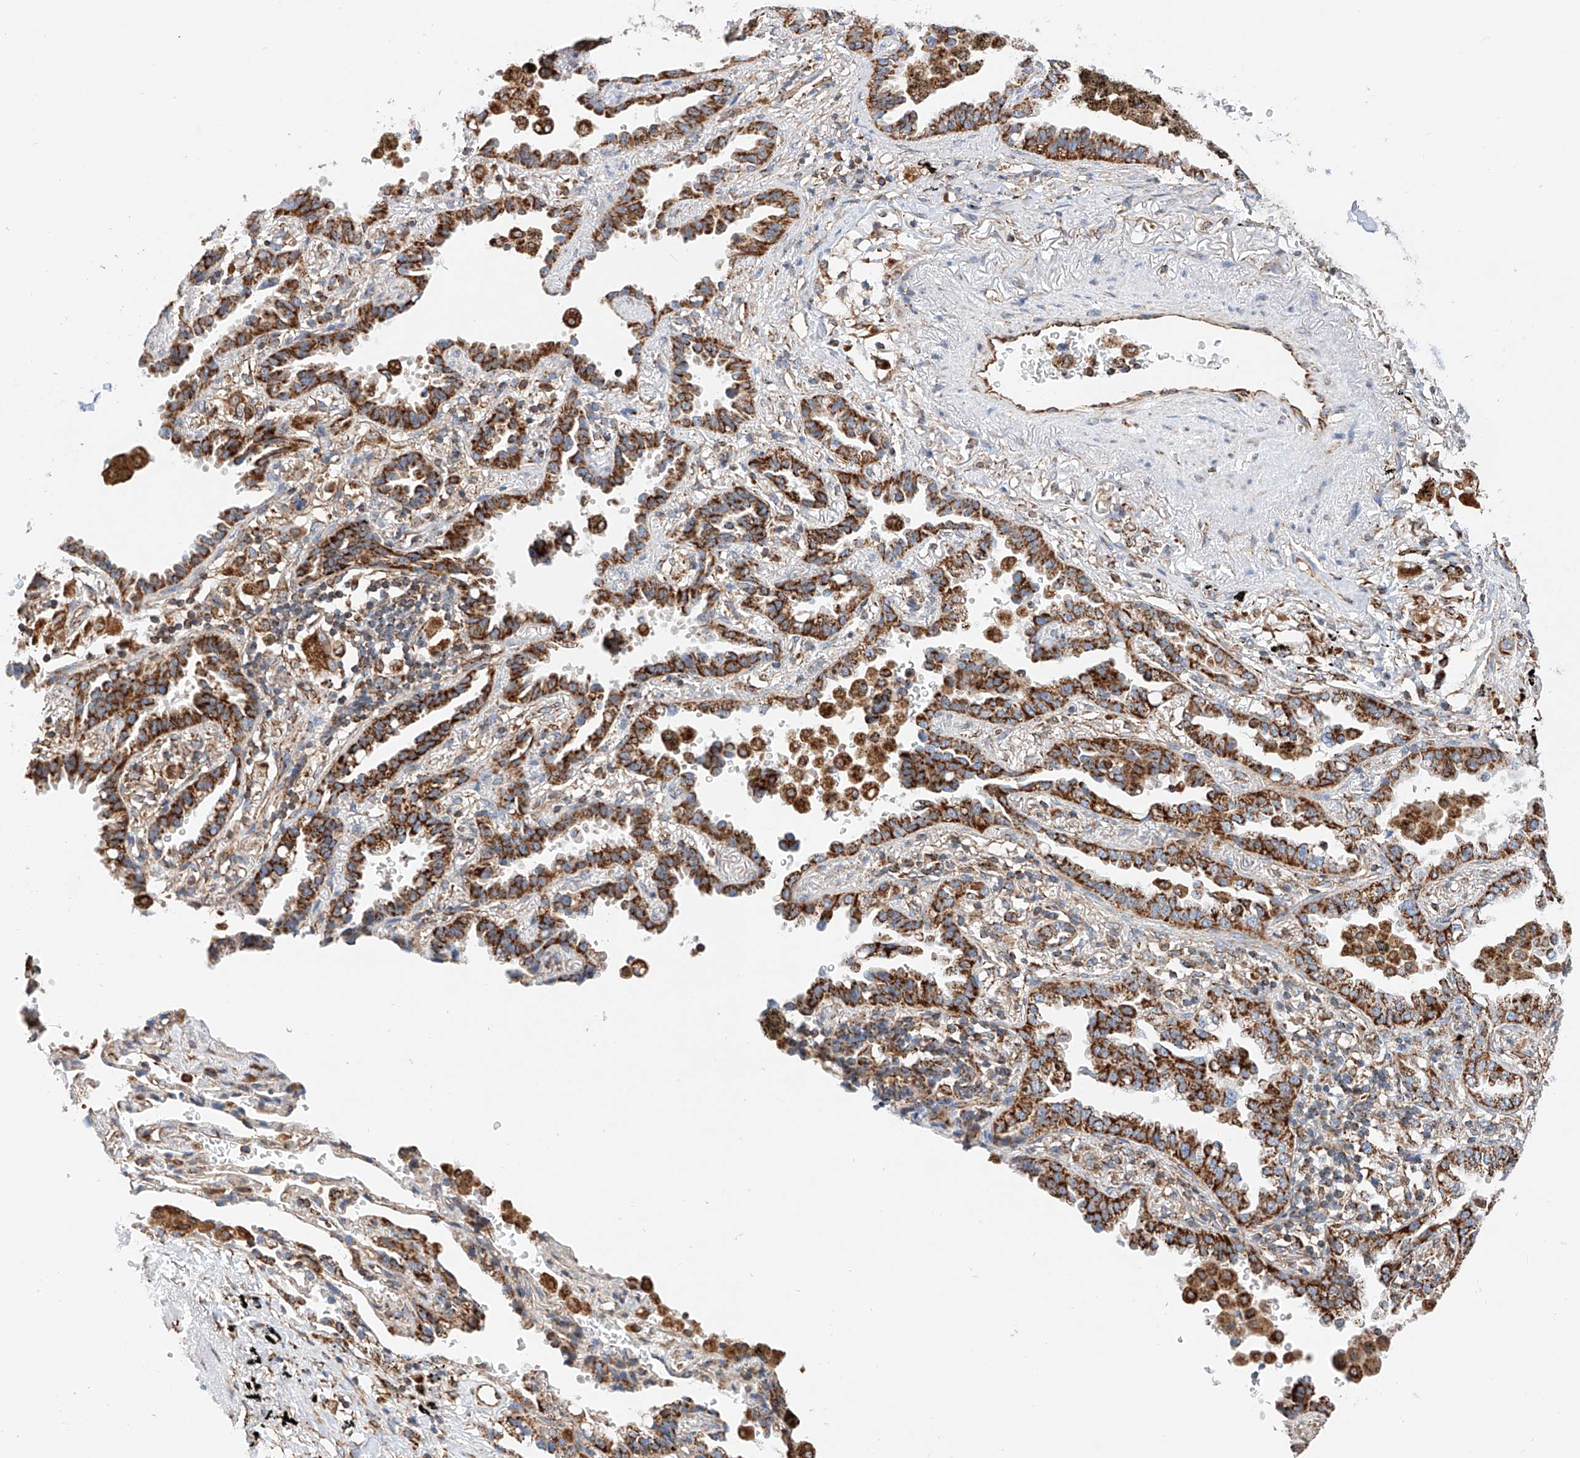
{"staining": {"intensity": "strong", "quantity": ">75%", "location": "cytoplasmic/membranous"}, "tissue": "lung cancer", "cell_type": "Tumor cells", "image_type": "cancer", "snomed": [{"axis": "morphology", "description": "Normal tissue, NOS"}, {"axis": "morphology", "description": "Adenocarcinoma, NOS"}, {"axis": "topography", "description": "Lung"}], "caption": "About >75% of tumor cells in human lung cancer (adenocarcinoma) demonstrate strong cytoplasmic/membranous protein expression as visualized by brown immunohistochemical staining.", "gene": "NDUFV3", "patient": {"sex": "male", "age": 59}}